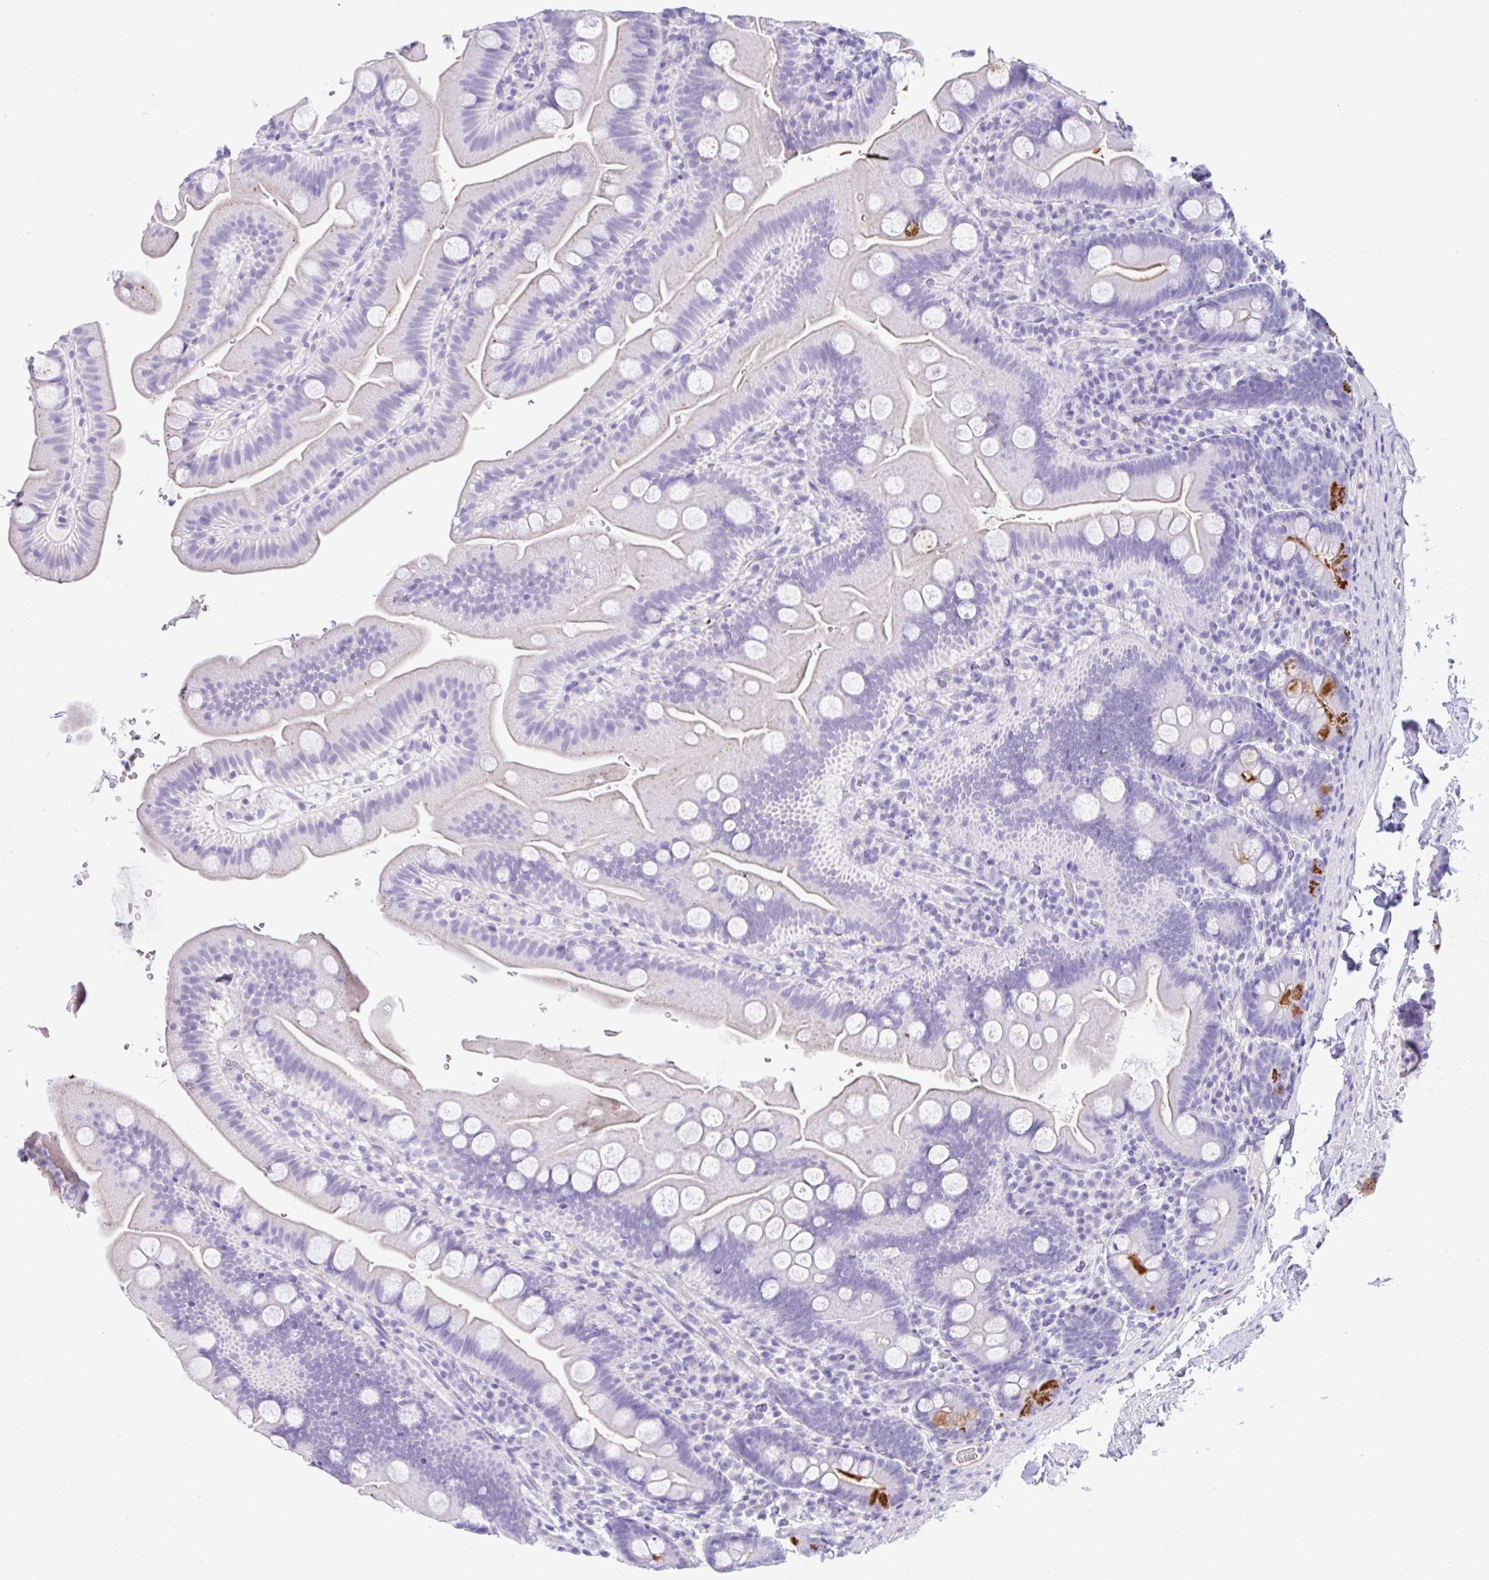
{"staining": {"intensity": "strong", "quantity": "<25%", "location": "cytoplasmic/membranous"}, "tissue": "small intestine", "cell_type": "Glandular cells", "image_type": "normal", "snomed": [{"axis": "morphology", "description": "Normal tissue, NOS"}, {"axis": "topography", "description": "Small intestine"}], "caption": "A photomicrograph of small intestine stained for a protein exhibits strong cytoplasmic/membranous brown staining in glandular cells.", "gene": "NDUFAF8", "patient": {"sex": "female", "age": 68}}